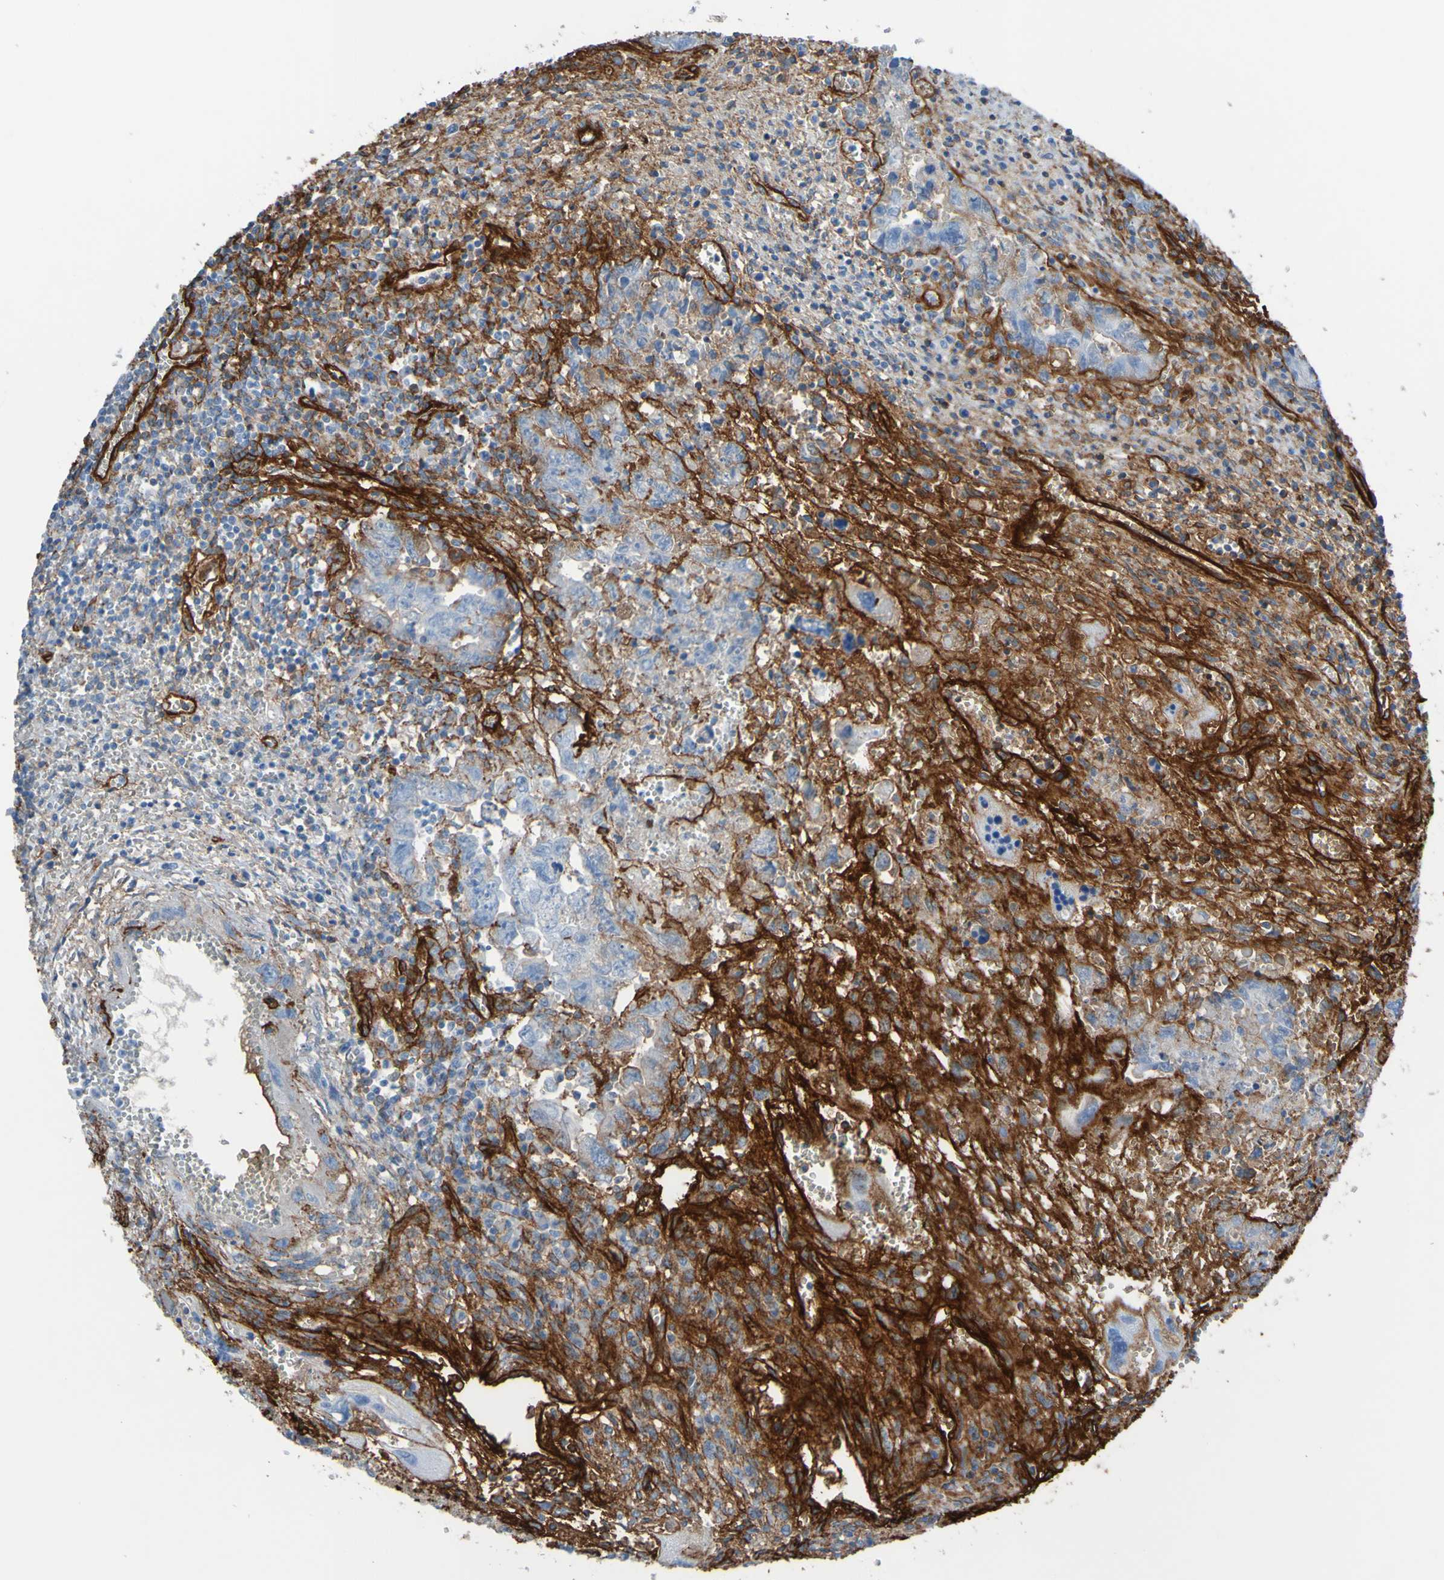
{"staining": {"intensity": "negative", "quantity": "none", "location": "none"}, "tissue": "testis cancer", "cell_type": "Tumor cells", "image_type": "cancer", "snomed": [{"axis": "morphology", "description": "Carcinoma, Embryonal, NOS"}, {"axis": "topography", "description": "Testis"}], "caption": "Tumor cells show no significant protein positivity in testis cancer (embryonal carcinoma). (DAB immunohistochemistry visualized using brightfield microscopy, high magnification).", "gene": "COL4A2", "patient": {"sex": "male", "age": 28}}